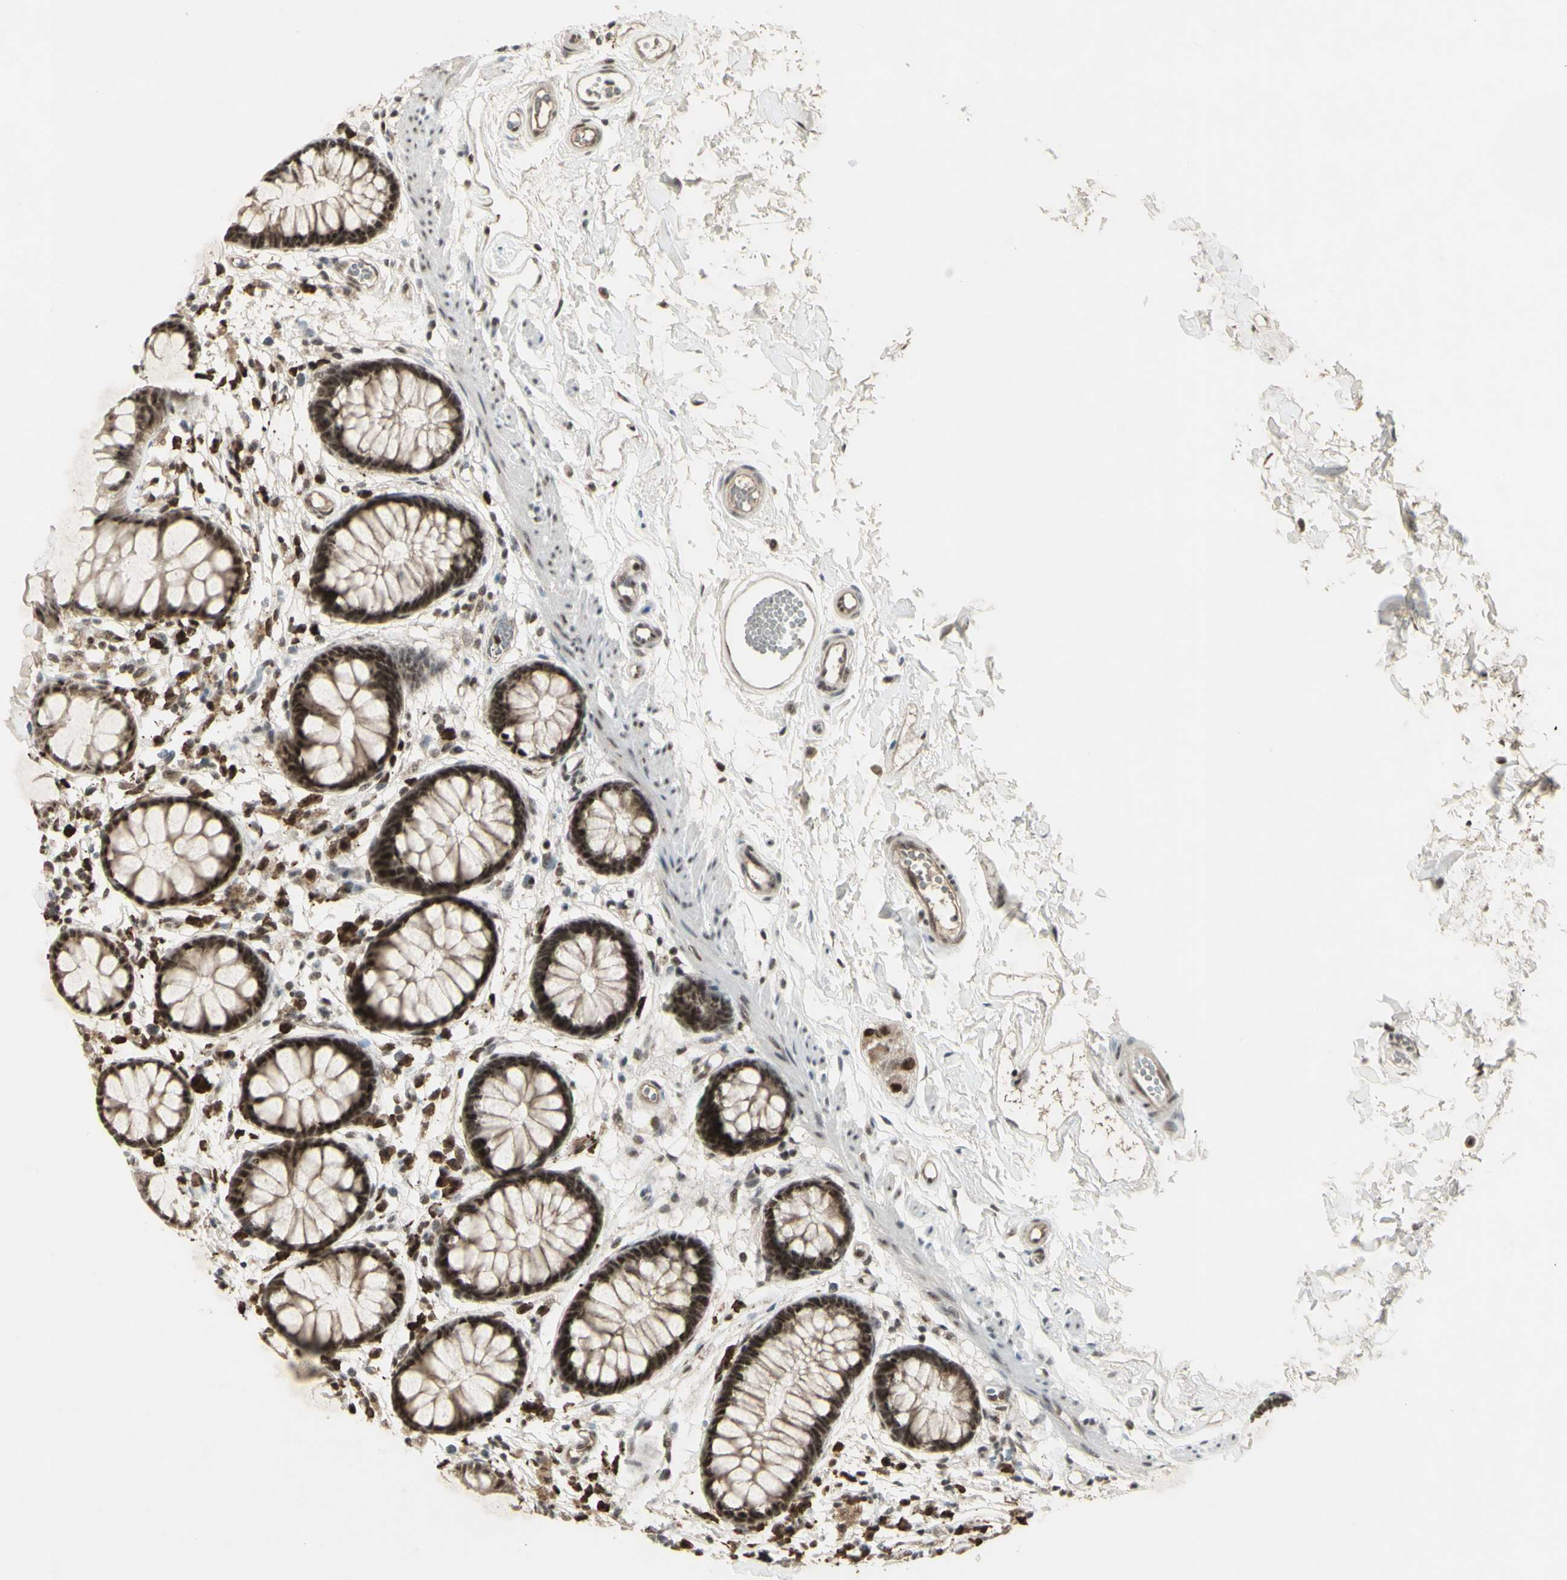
{"staining": {"intensity": "strong", "quantity": ">75%", "location": "nuclear"}, "tissue": "rectum", "cell_type": "Glandular cells", "image_type": "normal", "snomed": [{"axis": "morphology", "description": "Normal tissue, NOS"}, {"axis": "topography", "description": "Rectum"}], "caption": "Immunohistochemistry (IHC) image of unremarkable rectum: human rectum stained using immunohistochemistry (IHC) displays high levels of strong protein expression localized specifically in the nuclear of glandular cells, appearing as a nuclear brown color.", "gene": "CCNT1", "patient": {"sex": "female", "age": 66}}